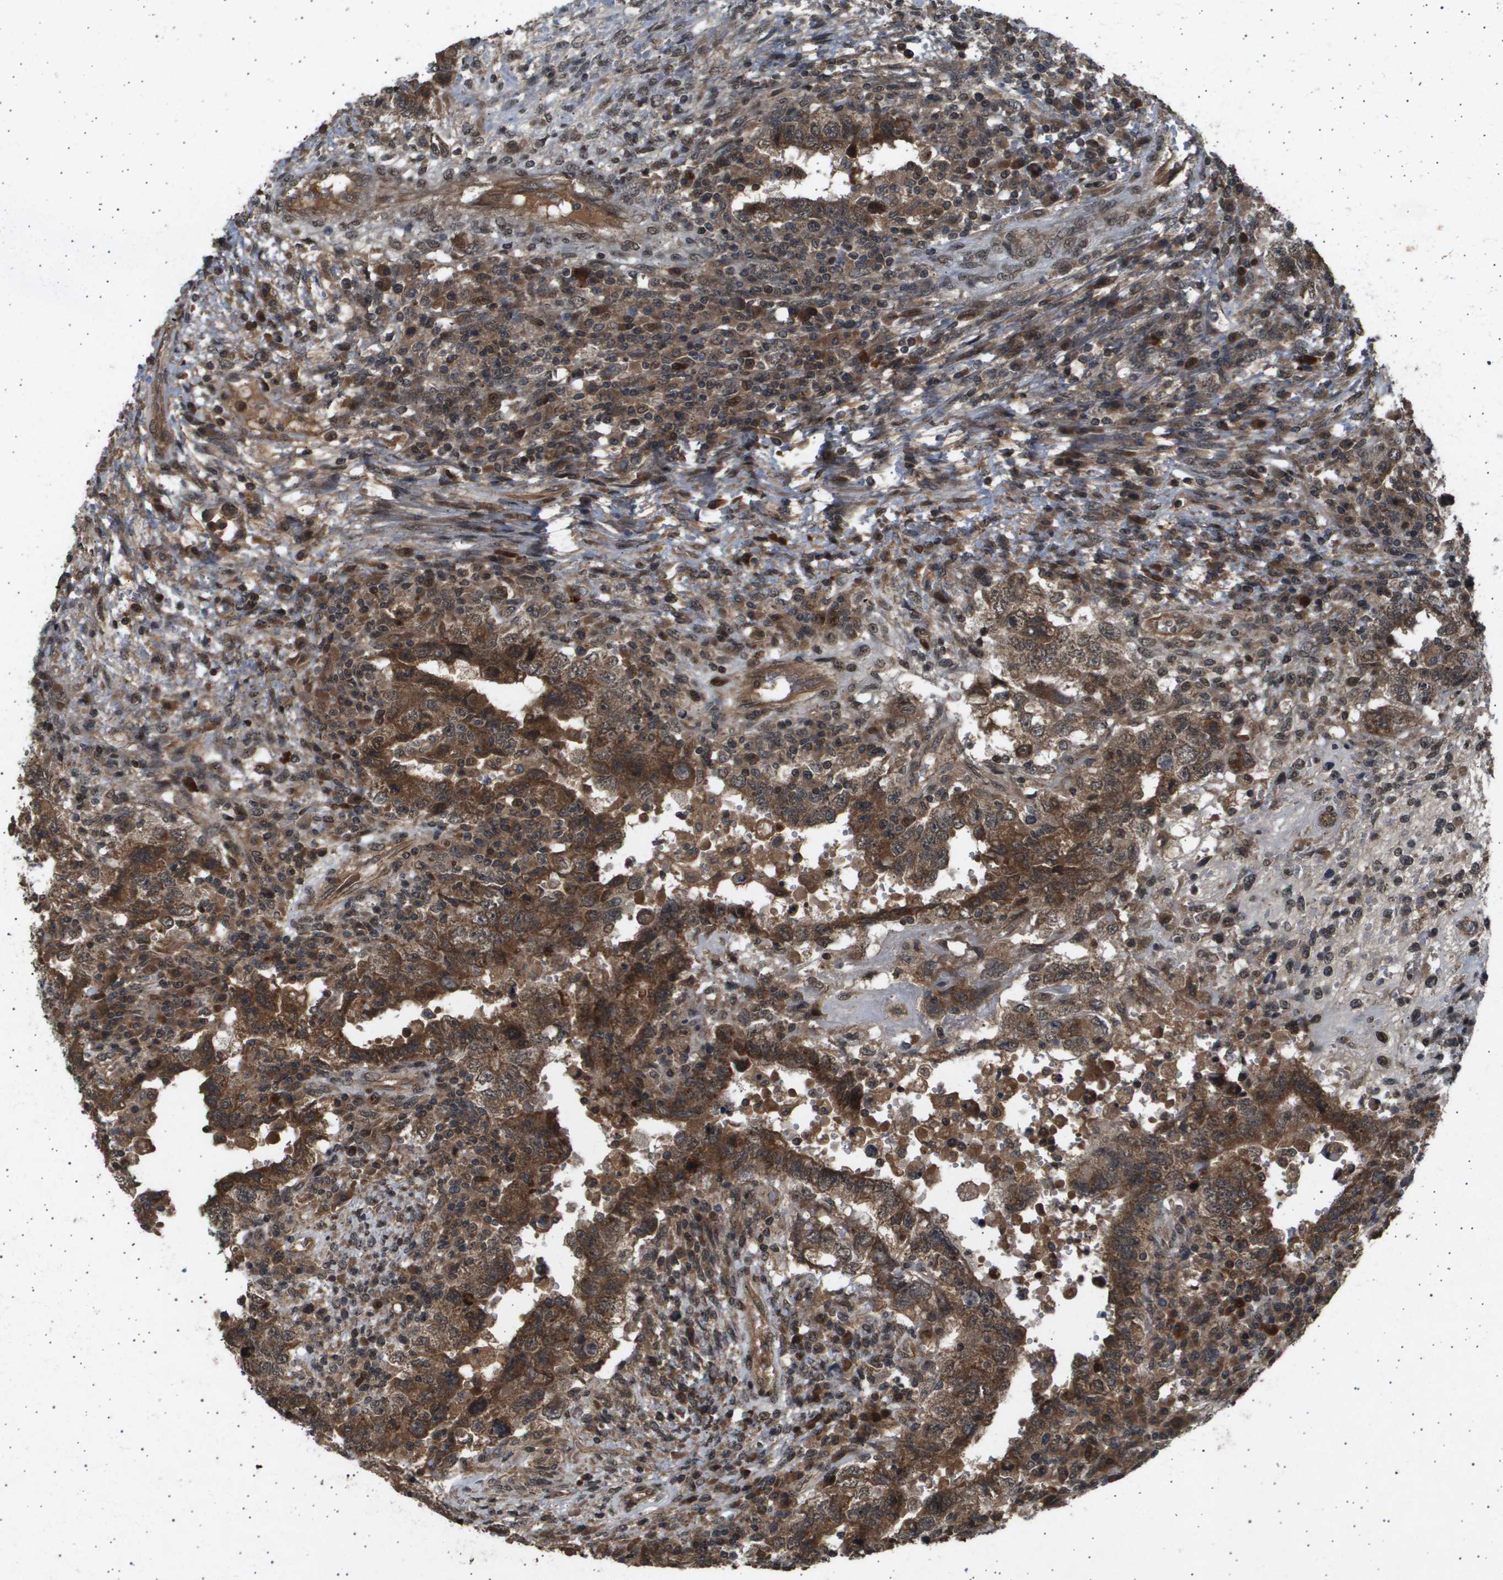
{"staining": {"intensity": "moderate", "quantity": ">75%", "location": "cytoplasmic/membranous"}, "tissue": "testis cancer", "cell_type": "Tumor cells", "image_type": "cancer", "snomed": [{"axis": "morphology", "description": "Carcinoma, Embryonal, NOS"}, {"axis": "topography", "description": "Testis"}], "caption": "Testis cancer tissue exhibits moderate cytoplasmic/membranous expression in approximately >75% of tumor cells, visualized by immunohistochemistry. (Stains: DAB (3,3'-diaminobenzidine) in brown, nuclei in blue, Microscopy: brightfield microscopy at high magnification).", "gene": "TNRC6A", "patient": {"sex": "male", "age": 26}}